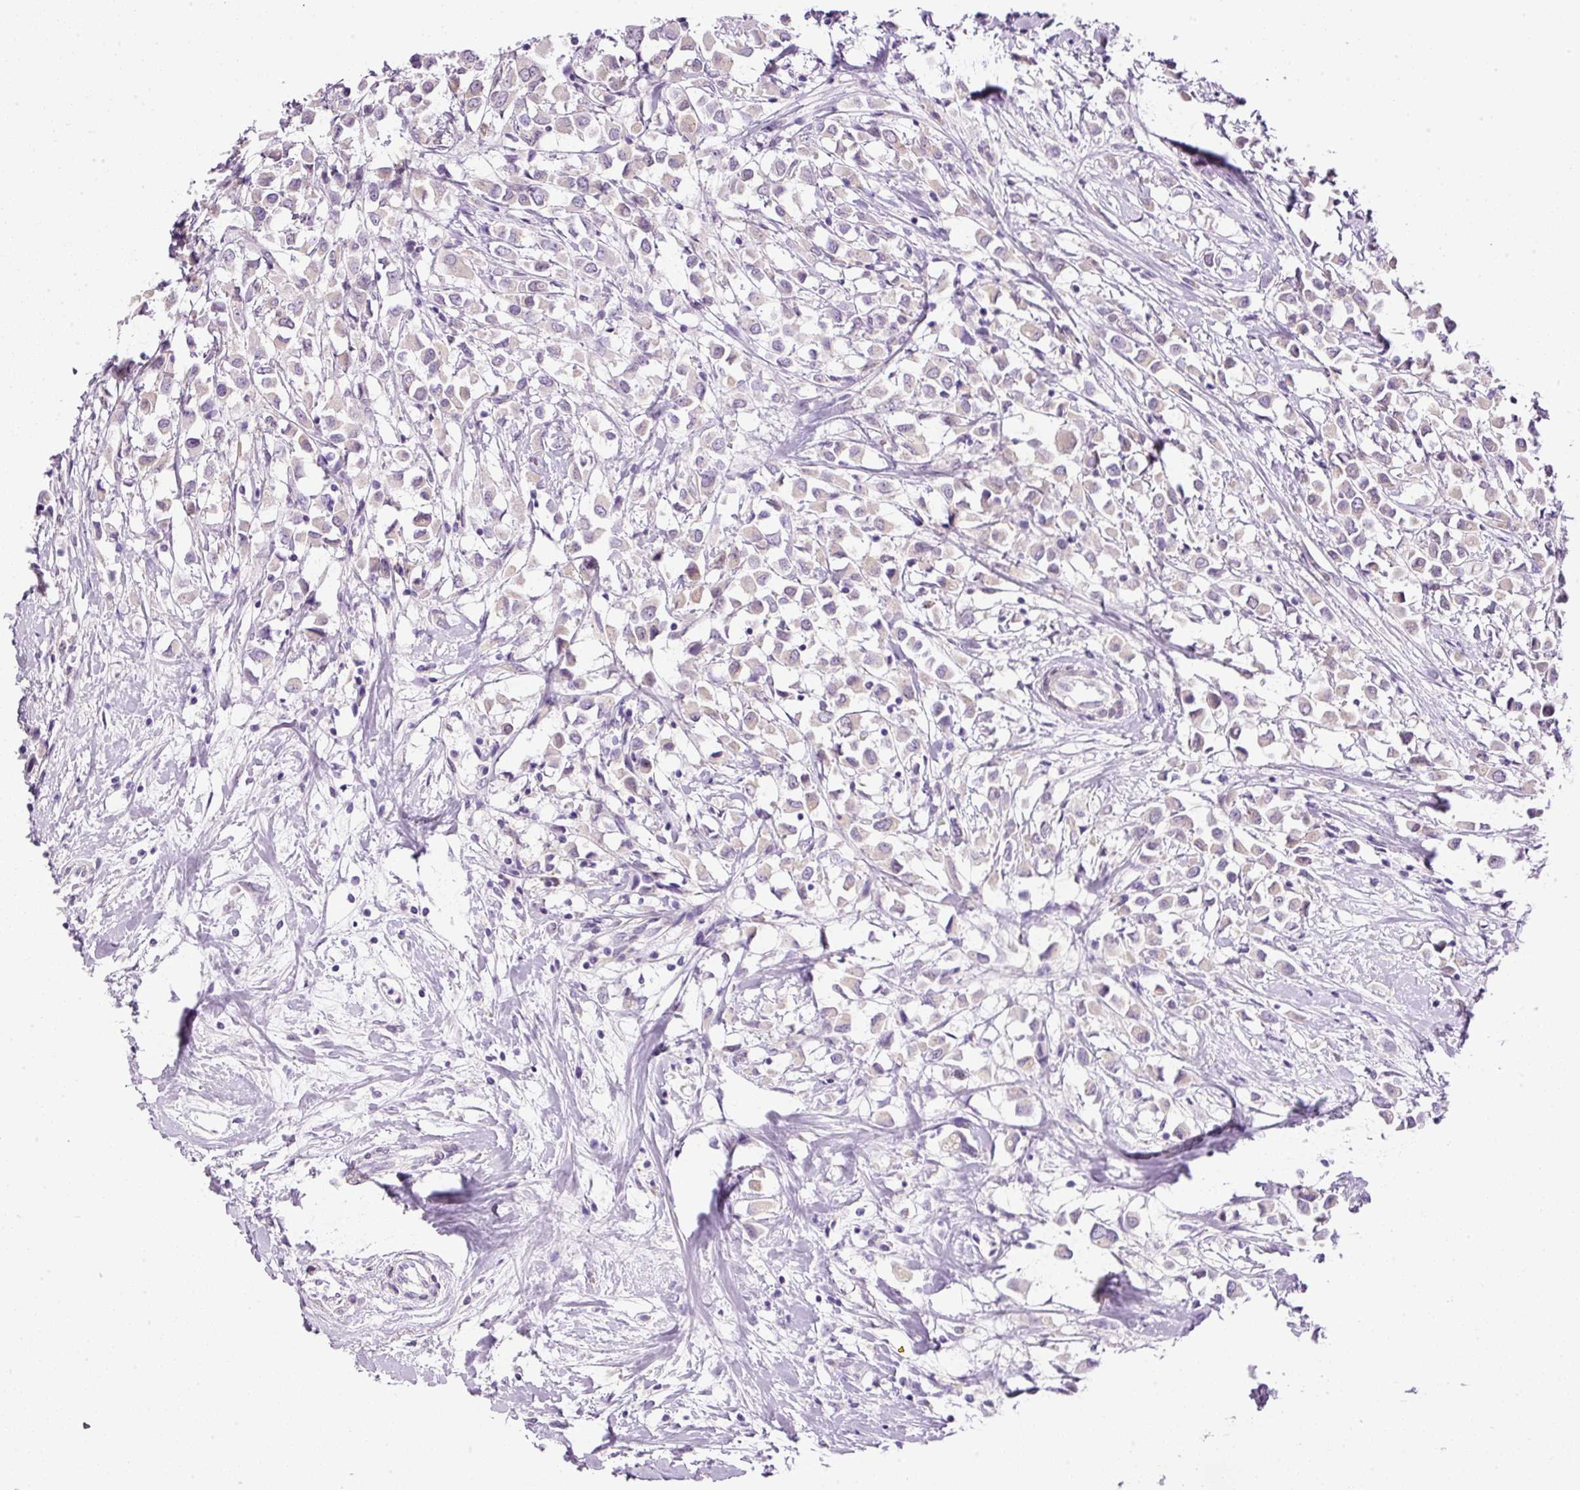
{"staining": {"intensity": "negative", "quantity": "none", "location": "none"}, "tissue": "breast cancer", "cell_type": "Tumor cells", "image_type": "cancer", "snomed": [{"axis": "morphology", "description": "Duct carcinoma"}, {"axis": "topography", "description": "Breast"}], "caption": "Tumor cells are negative for protein expression in human breast invasive ductal carcinoma. (DAB (3,3'-diaminobenzidine) immunohistochemistry (IHC) visualized using brightfield microscopy, high magnification).", "gene": "SRC", "patient": {"sex": "female", "age": 61}}